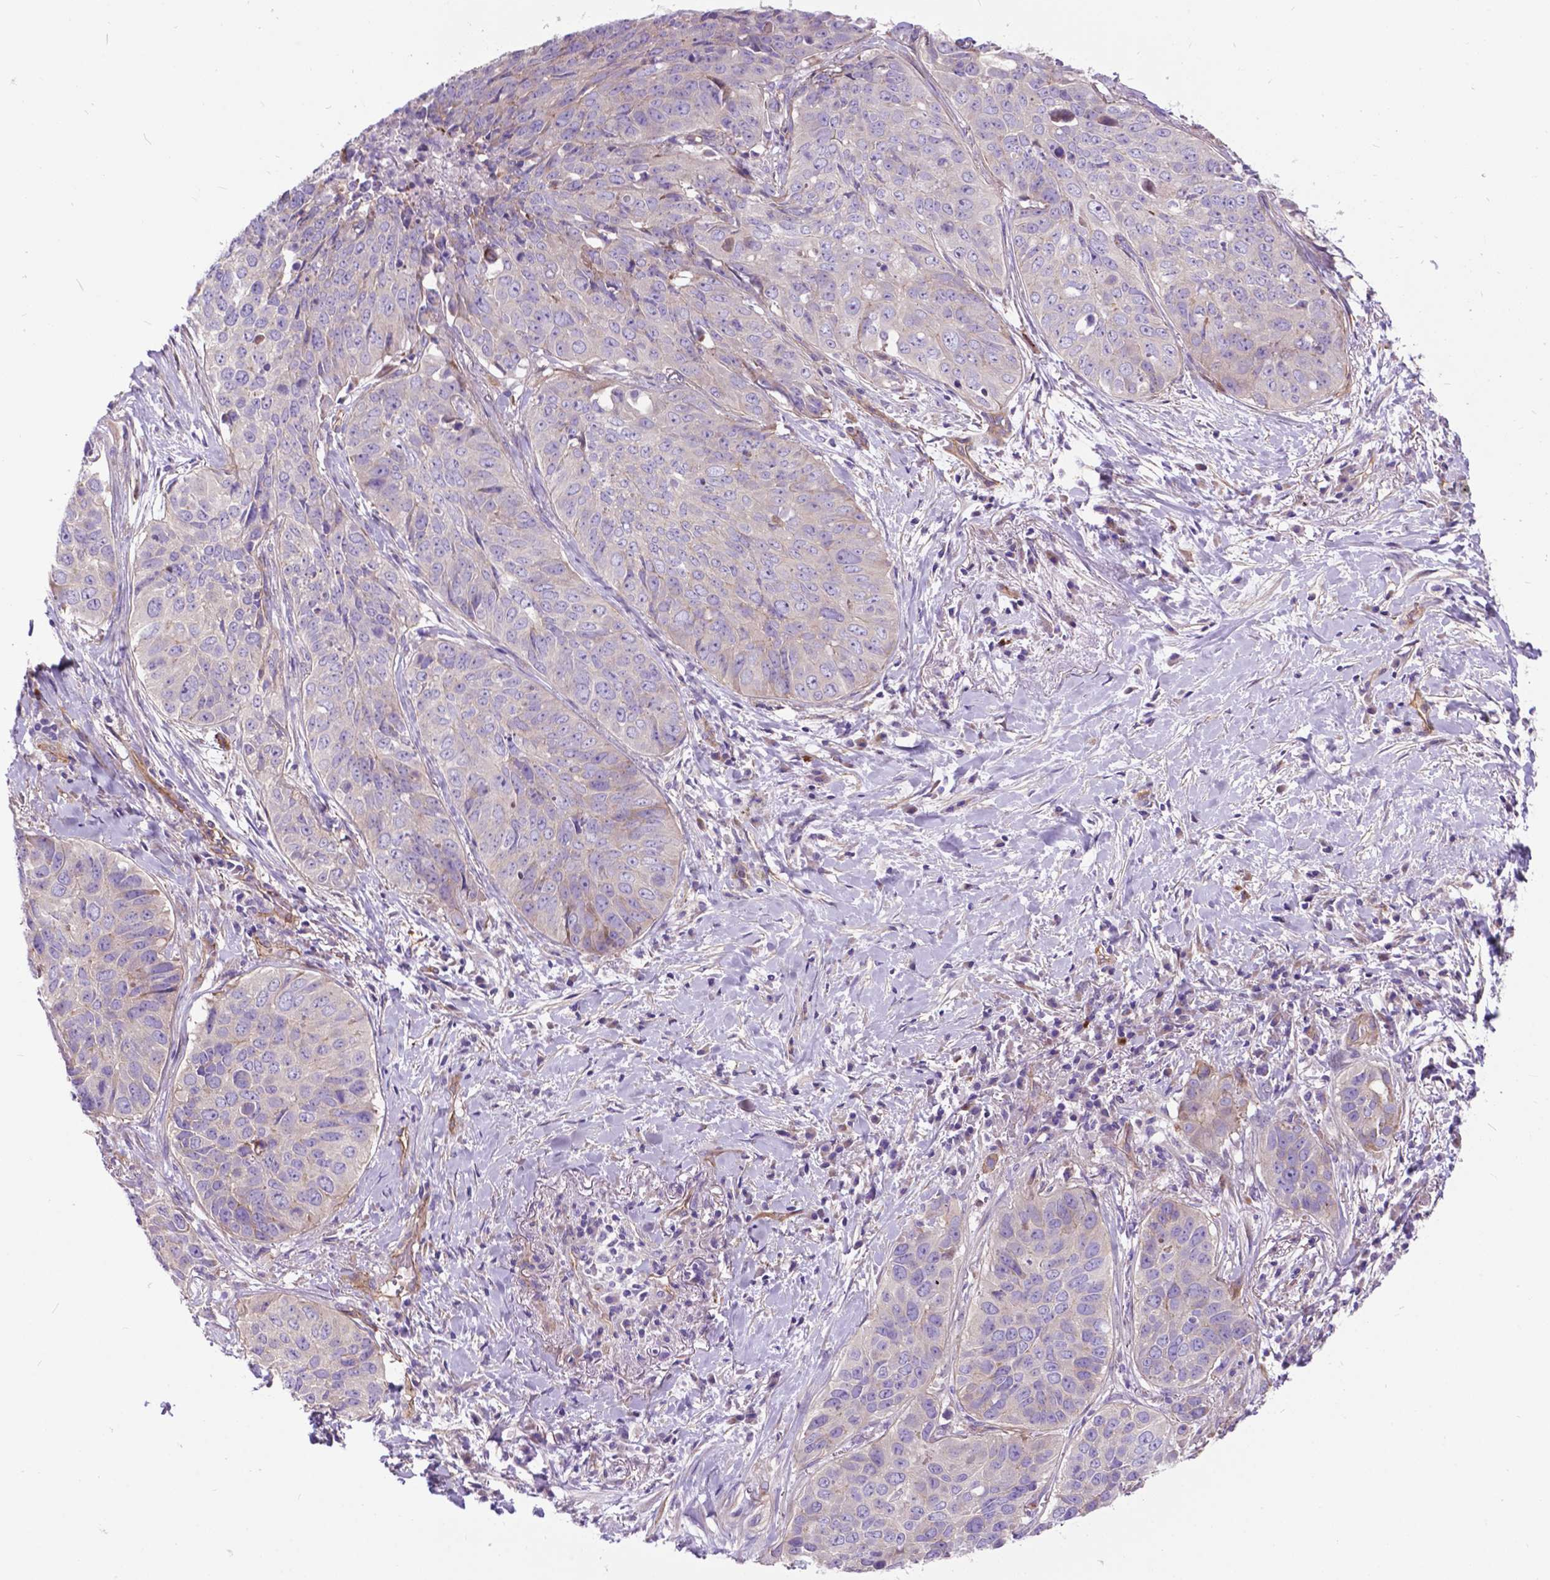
{"staining": {"intensity": "negative", "quantity": "none", "location": "none"}, "tissue": "lung cancer", "cell_type": "Tumor cells", "image_type": "cancer", "snomed": [{"axis": "morphology", "description": "Normal tissue, NOS"}, {"axis": "morphology", "description": "Squamous cell carcinoma, NOS"}, {"axis": "topography", "description": "Bronchus"}, {"axis": "topography", "description": "Lung"}], "caption": "Immunohistochemistry (IHC) of human lung cancer exhibits no staining in tumor cells.", "gene": "FLT4", "patient": {"sex": "male", "age": 64}}